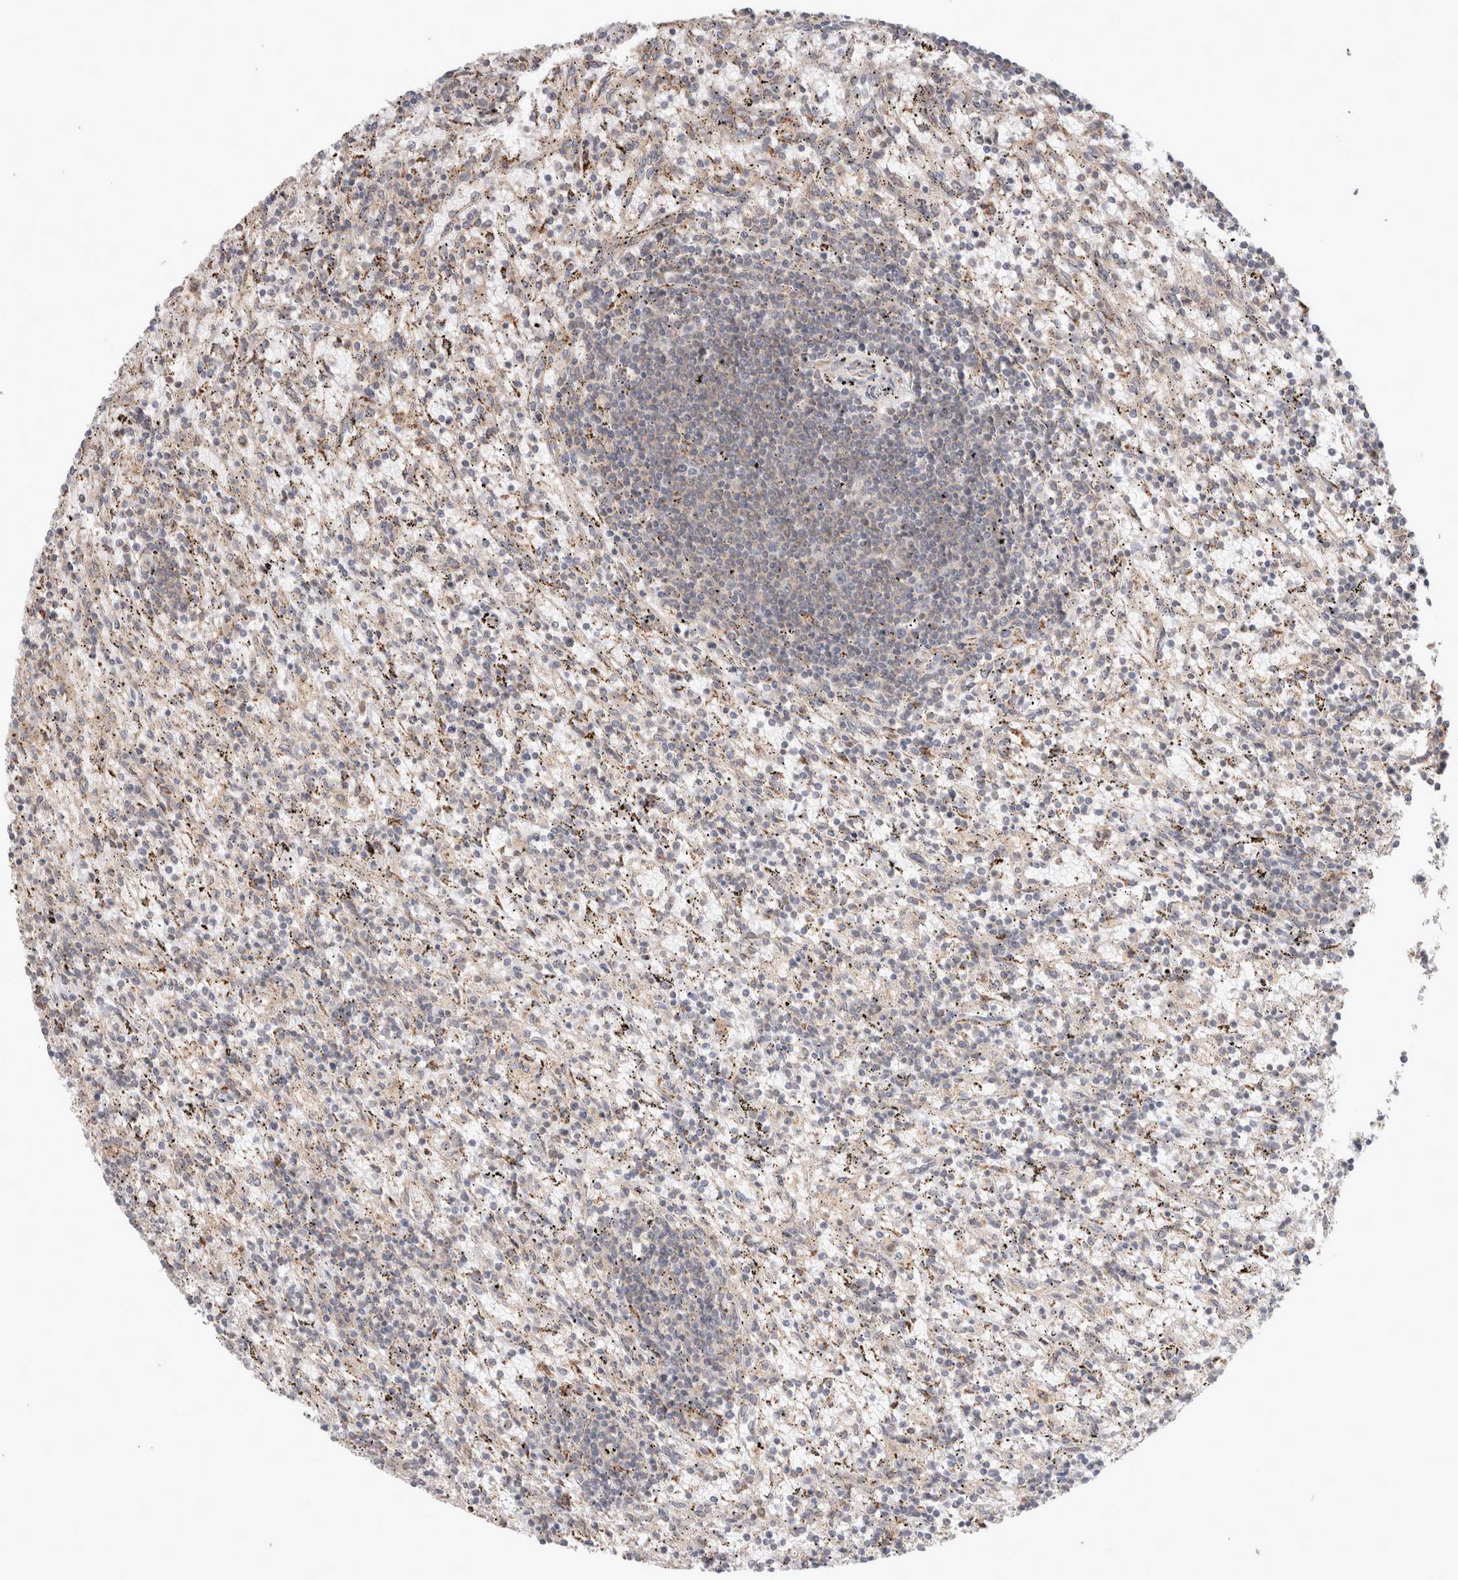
{"staining": {"intensity": "negative", "quantity": "none", "location": "none"}, "tissue": "lymphoma", "cell_type": "Tumor cells", "image_type": "cancer", "snomed": [{"axis": "morphology", "description": "Malignant lymphoma, non-Hodgkin's type, Low grade"}, {"axis": "topography", "description": "Spleen"}], "caption": "This is an immunohistochemistry (IHC) micrograph of low-grade malignant lymphoma, non-Hodgkin's type. There is no expression in tumor cells.", "gene": "HROB", "patient": {"sex": "male", "age": 76}}